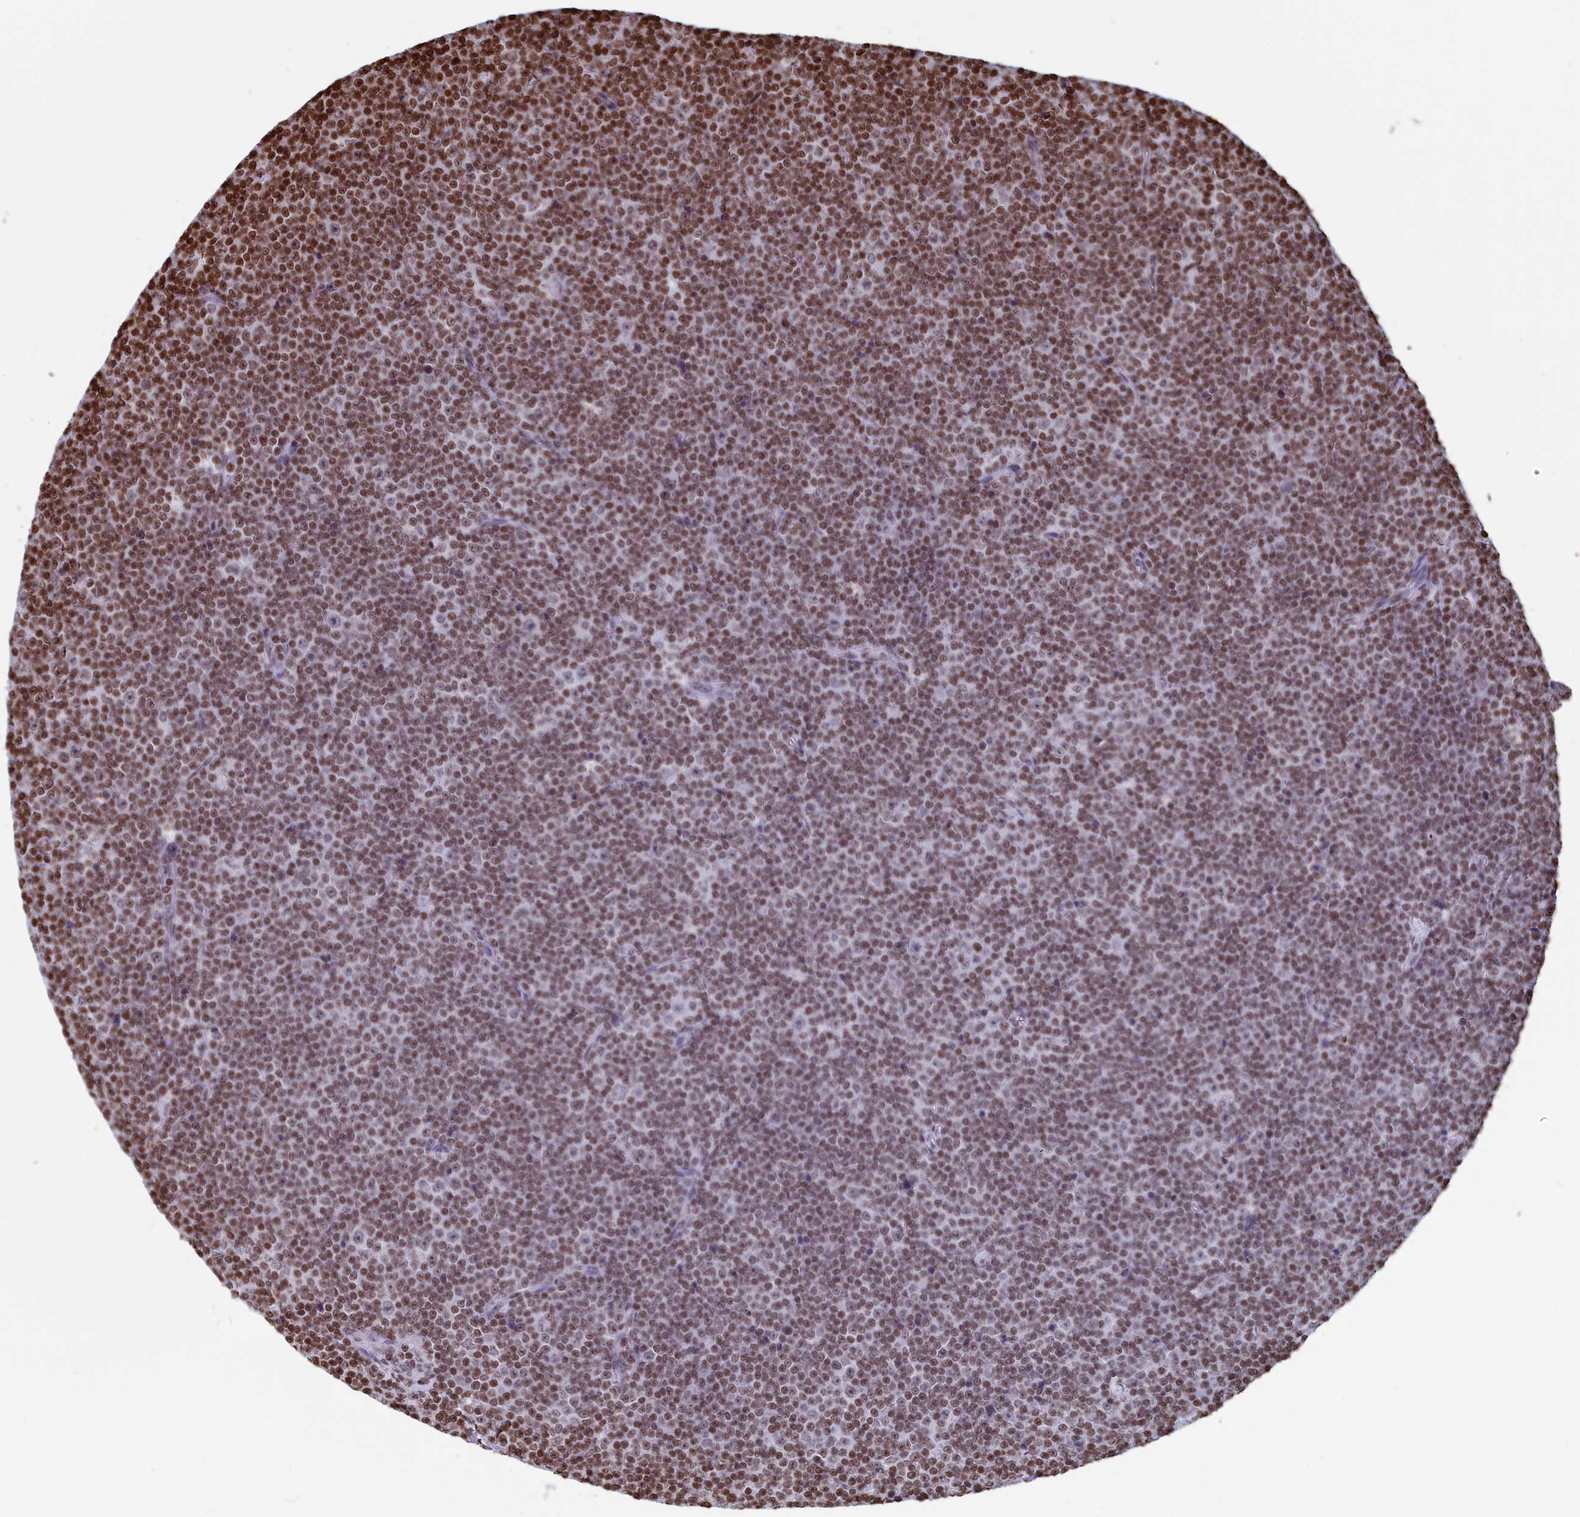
{"staining": {"intensity": "moderate", "quantity": ">75%", "location": "nuclear"}, "tissue": "lymphoma", "cell_type": "Tumor cells", "image_type": "cancer", "snomed": [{"axis": "morphology", "description": "Malignant lymphoma, non-Hodgkin's type, Low grade"}, {"axis": "topography", "description": "Lymph node"}], "caption": "Low-grade malignant lymphoma, non-Hodgkin's type tissue exhibits moderate nuclear positivity in about >75% of tumor cells", "gene": "APOBEC3A", "patient": {"sex": "female", "age": 67}}